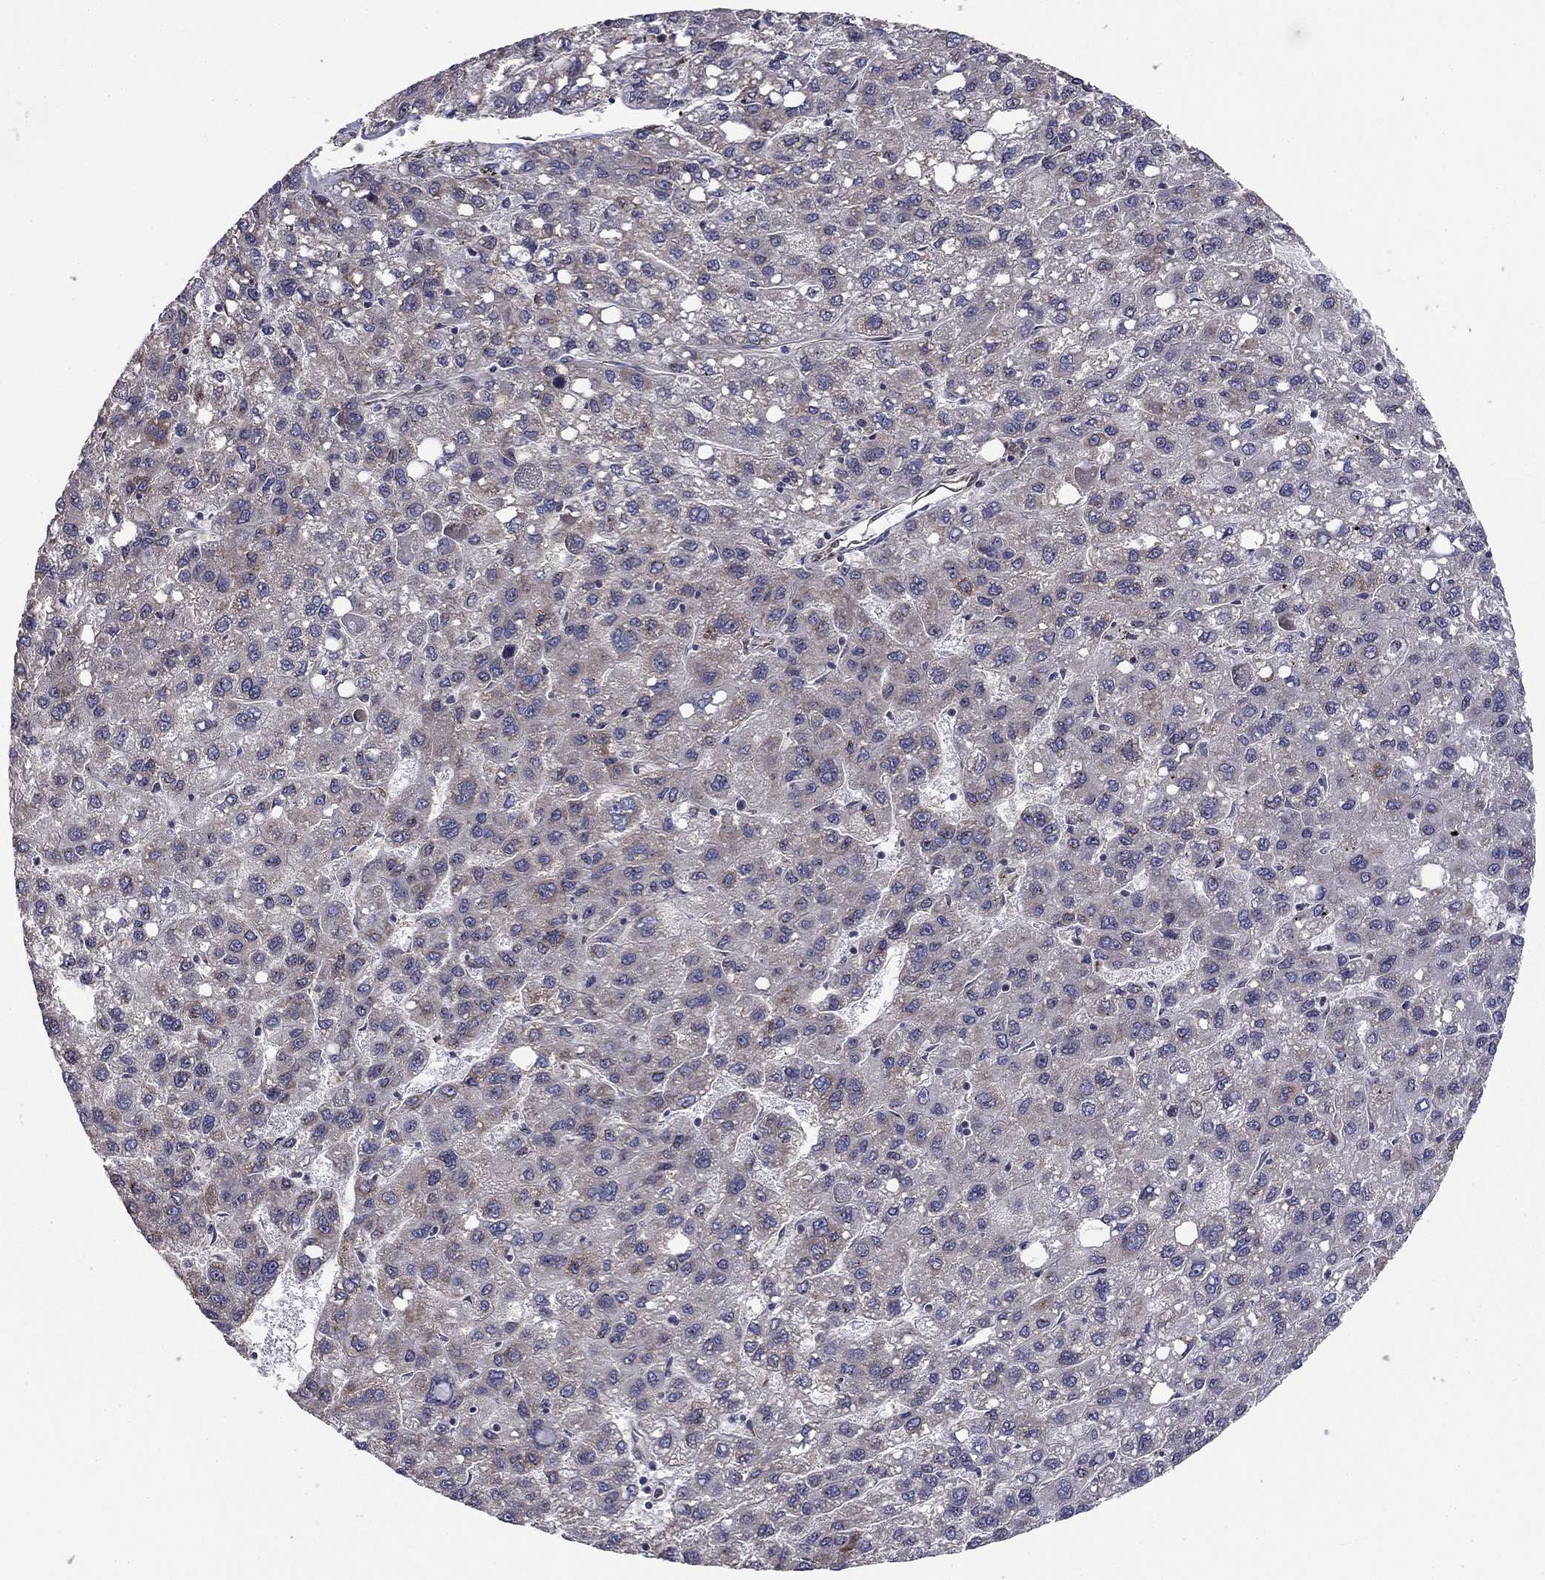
{"staining": {"intensity": "negative", "quantity": "none", "location": "none"}, "tissue": "liver cancer", "cell_type": "Tumor cells", "image_type": "cancer", "snomed": [{"axis": "morphology", "description": "Carcinoma, Hepatocellular, NOS"}, {"axis": "topography", "description": "Liver"}], "caption": "Human liver cancer stained for a protein using IHC displays no staining in tumor cells.", "gene": "NKIRAS1", "patient": {"sex": "female", "age": 82}}